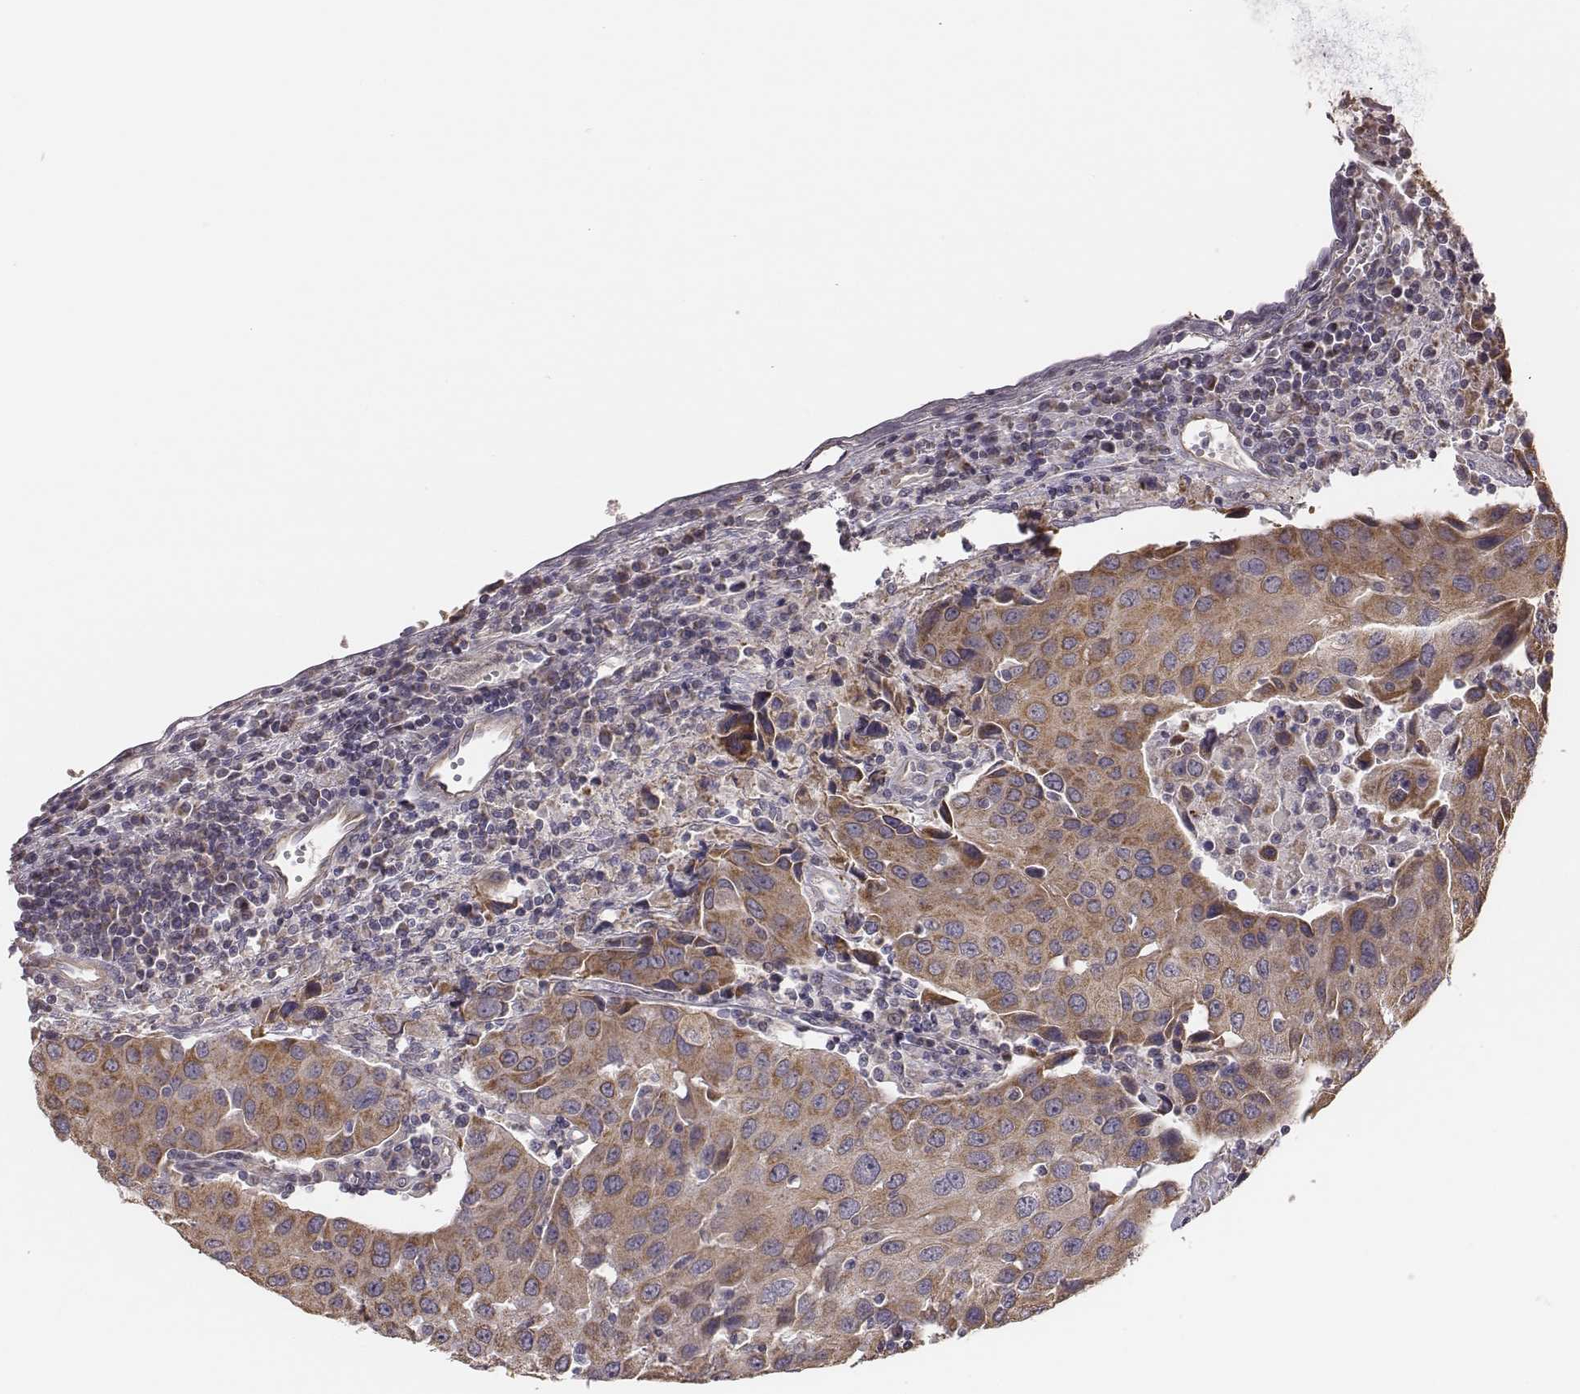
{"staining": {"intensity": "moderate", "quantity": ">75%", "location": "cytoplasmic/membranous"}, "tissue": "urothelial cancer", "cell_type": "Tumor cells", "image_type": "cancer", "snomed": [{"axis": "morphology", "description": "Urothelial carcinoma, High grade"}, {"axis": "topography", "description": "Urinary bladder"}], "caption": "Immunohistochemical staining of urothelial carcinoma (high-grade) reveals medium levels of moderate cytoplasmic/membranous expression in about >75% of tumor cells.", "gene": "HAVCR1", "patient": {"sex": "female", "age": 85}}